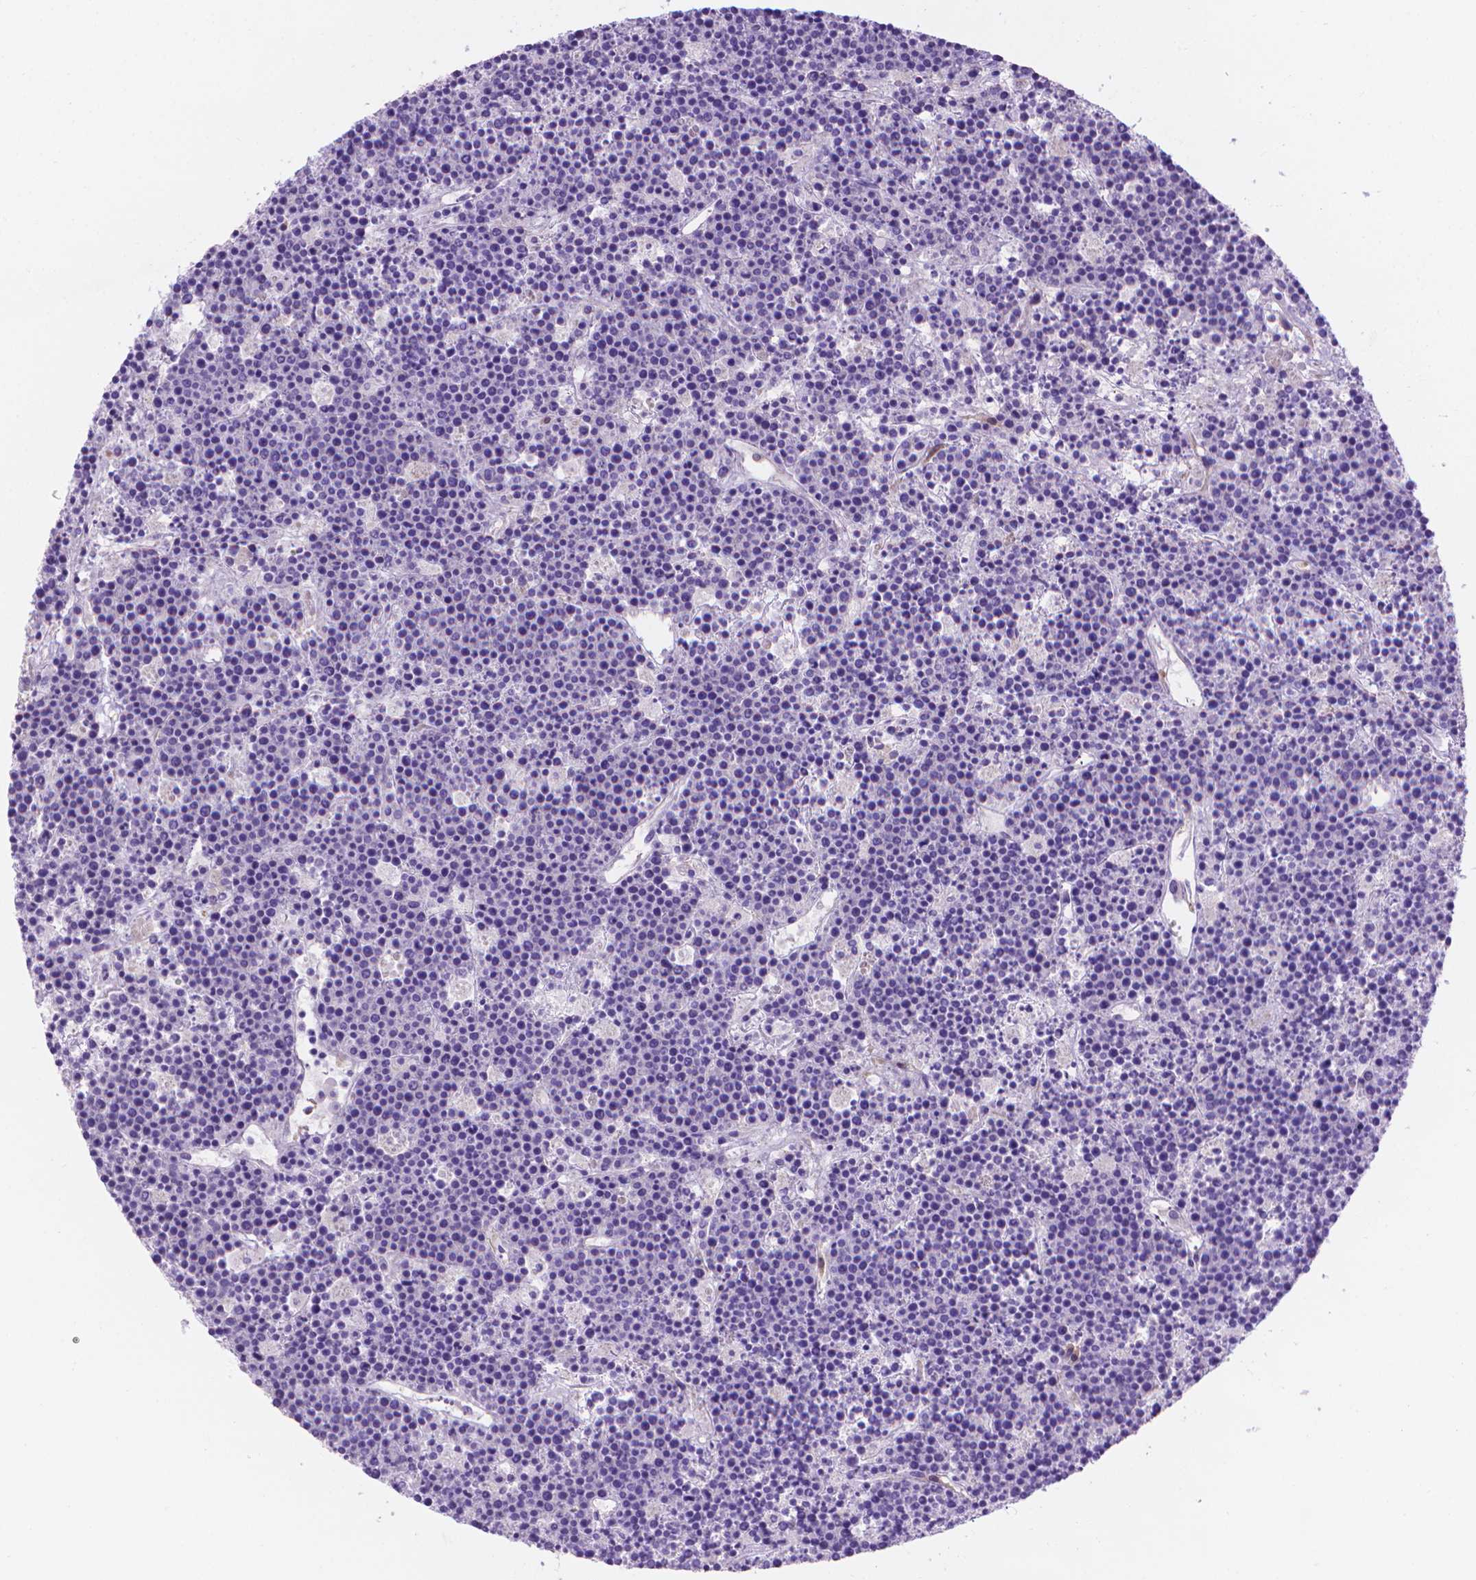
{"staining": {"intensity": "negative", "quantity": "none", "location": "none"}, "tissue": "lymphoma", "cell_type": "Tumor cells", "image_type": "cancer", "snomed": [{"axis": "morphology", "description": "Malignant lymphoma, non-Hodgkin's type, High grade"}, {"axis": "topography", "description": "Ovary"}], "caption": "Tumor cells show no significant protein staining in malignant lymphoma, non-Hodgkin's type (high-grade). (Brightfield microscopy of DAB immunohistochemistry at high magnification).", "gene": "CLIC4", "patient": {"sex": "female", "age": 56}}